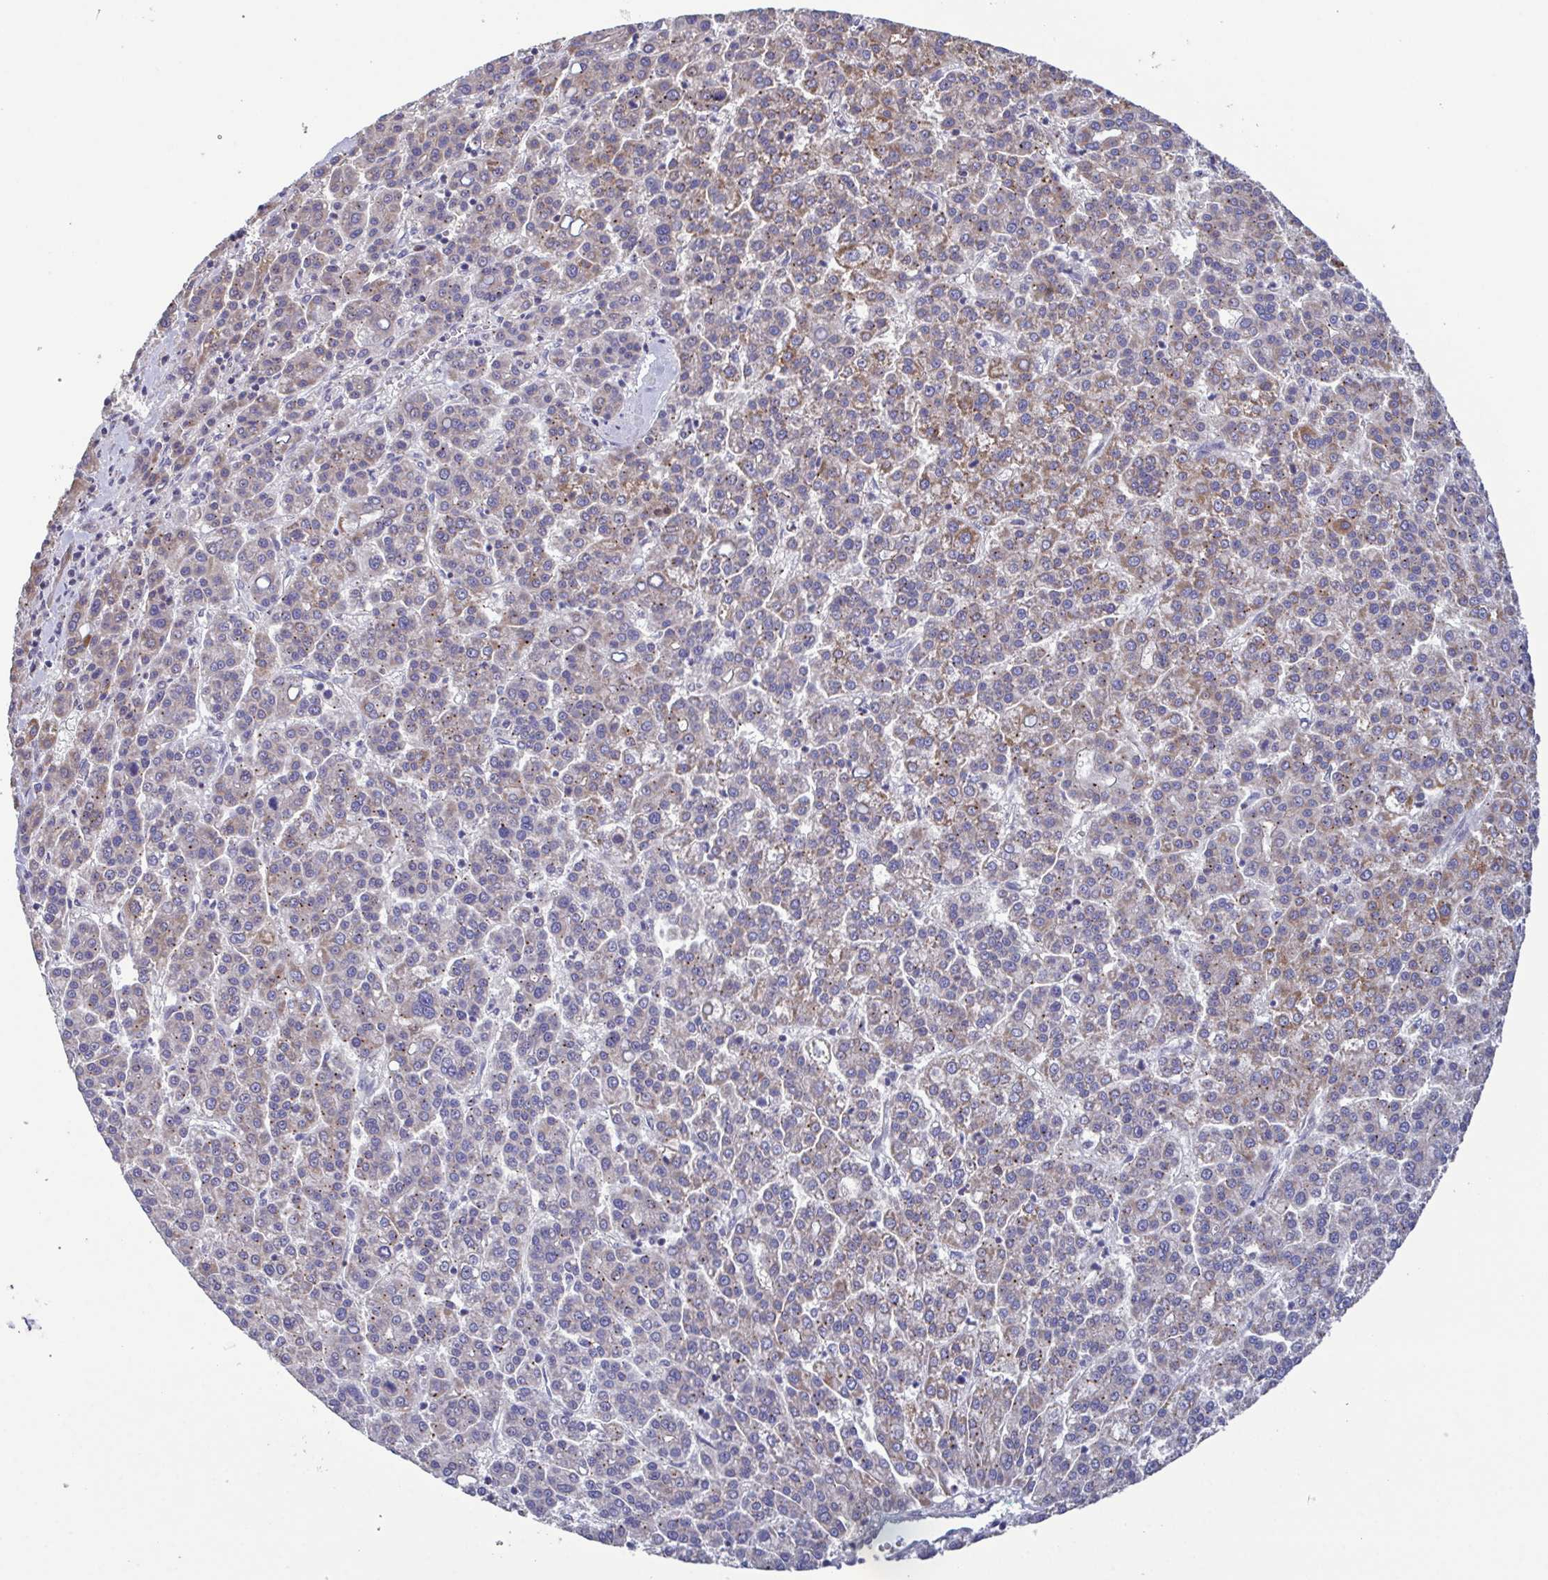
{"staining": {"intensity": "weak", "quantity": "25%-75%", "location": "cytoplasmic/membranous"}, "tissue": "liver cancer", "cell_type": "Tumor cells", "image_type": "cancer", "snomed": [{"axis": "morphology", "description": "Carcinoma, Hepatocellular, NOS"}, {"axis": "topography", "description": "Liver"}], "caption": "Liver hepatocellular carcinoma was stained to show a protein in brown. There is low levels of weak cytoplasmic/membranous expression in about 25%-75% of tumor cells.", "gene": "GLDC", "patient": {"sex": "female", "age": 58}}